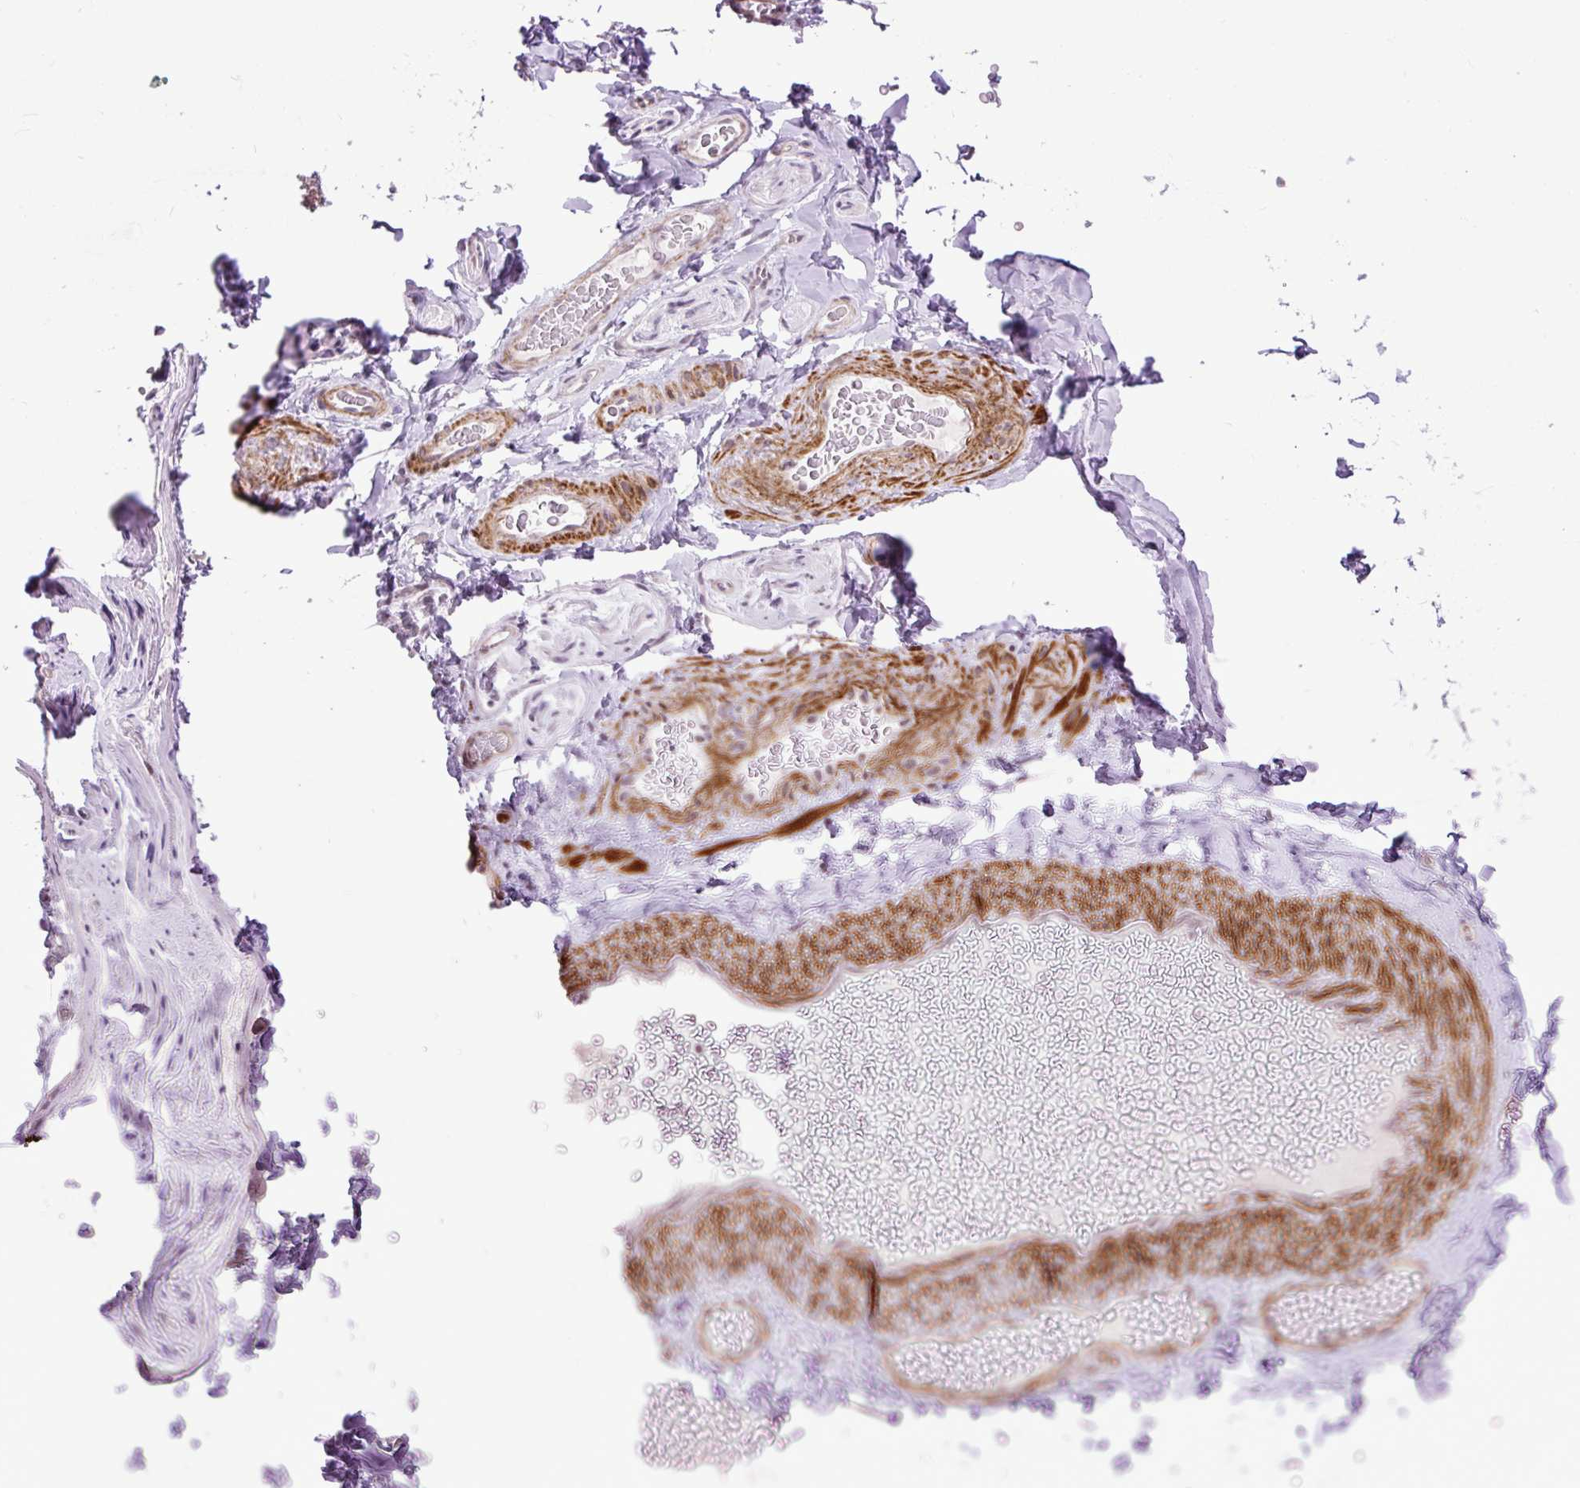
{"staining": {"intensity": "moderate", "quantity": "25%-75%", "location": "cytoplasmic/membranous"}, "tissue": "soft tissue", "cell_type": "Fibroblasts", "image_type": "normal", "snomed": [{"axis": "morphology", "description": "Normal tissue, NOS"}, {"axis": "topography", "description": "Vascular tissue"}, {"axis": "topography", "description": "Peripheral nerve tissue"}], "caption": "Approximately 25%-75% of fibroblasts in benign soft tissue exhibit moderate cytoplasmic/membranous protein positivity as visualized by brown immunohistochemical staining.", "gene": "ZNF197", "patient": {"sex": "male", "age": 41}}